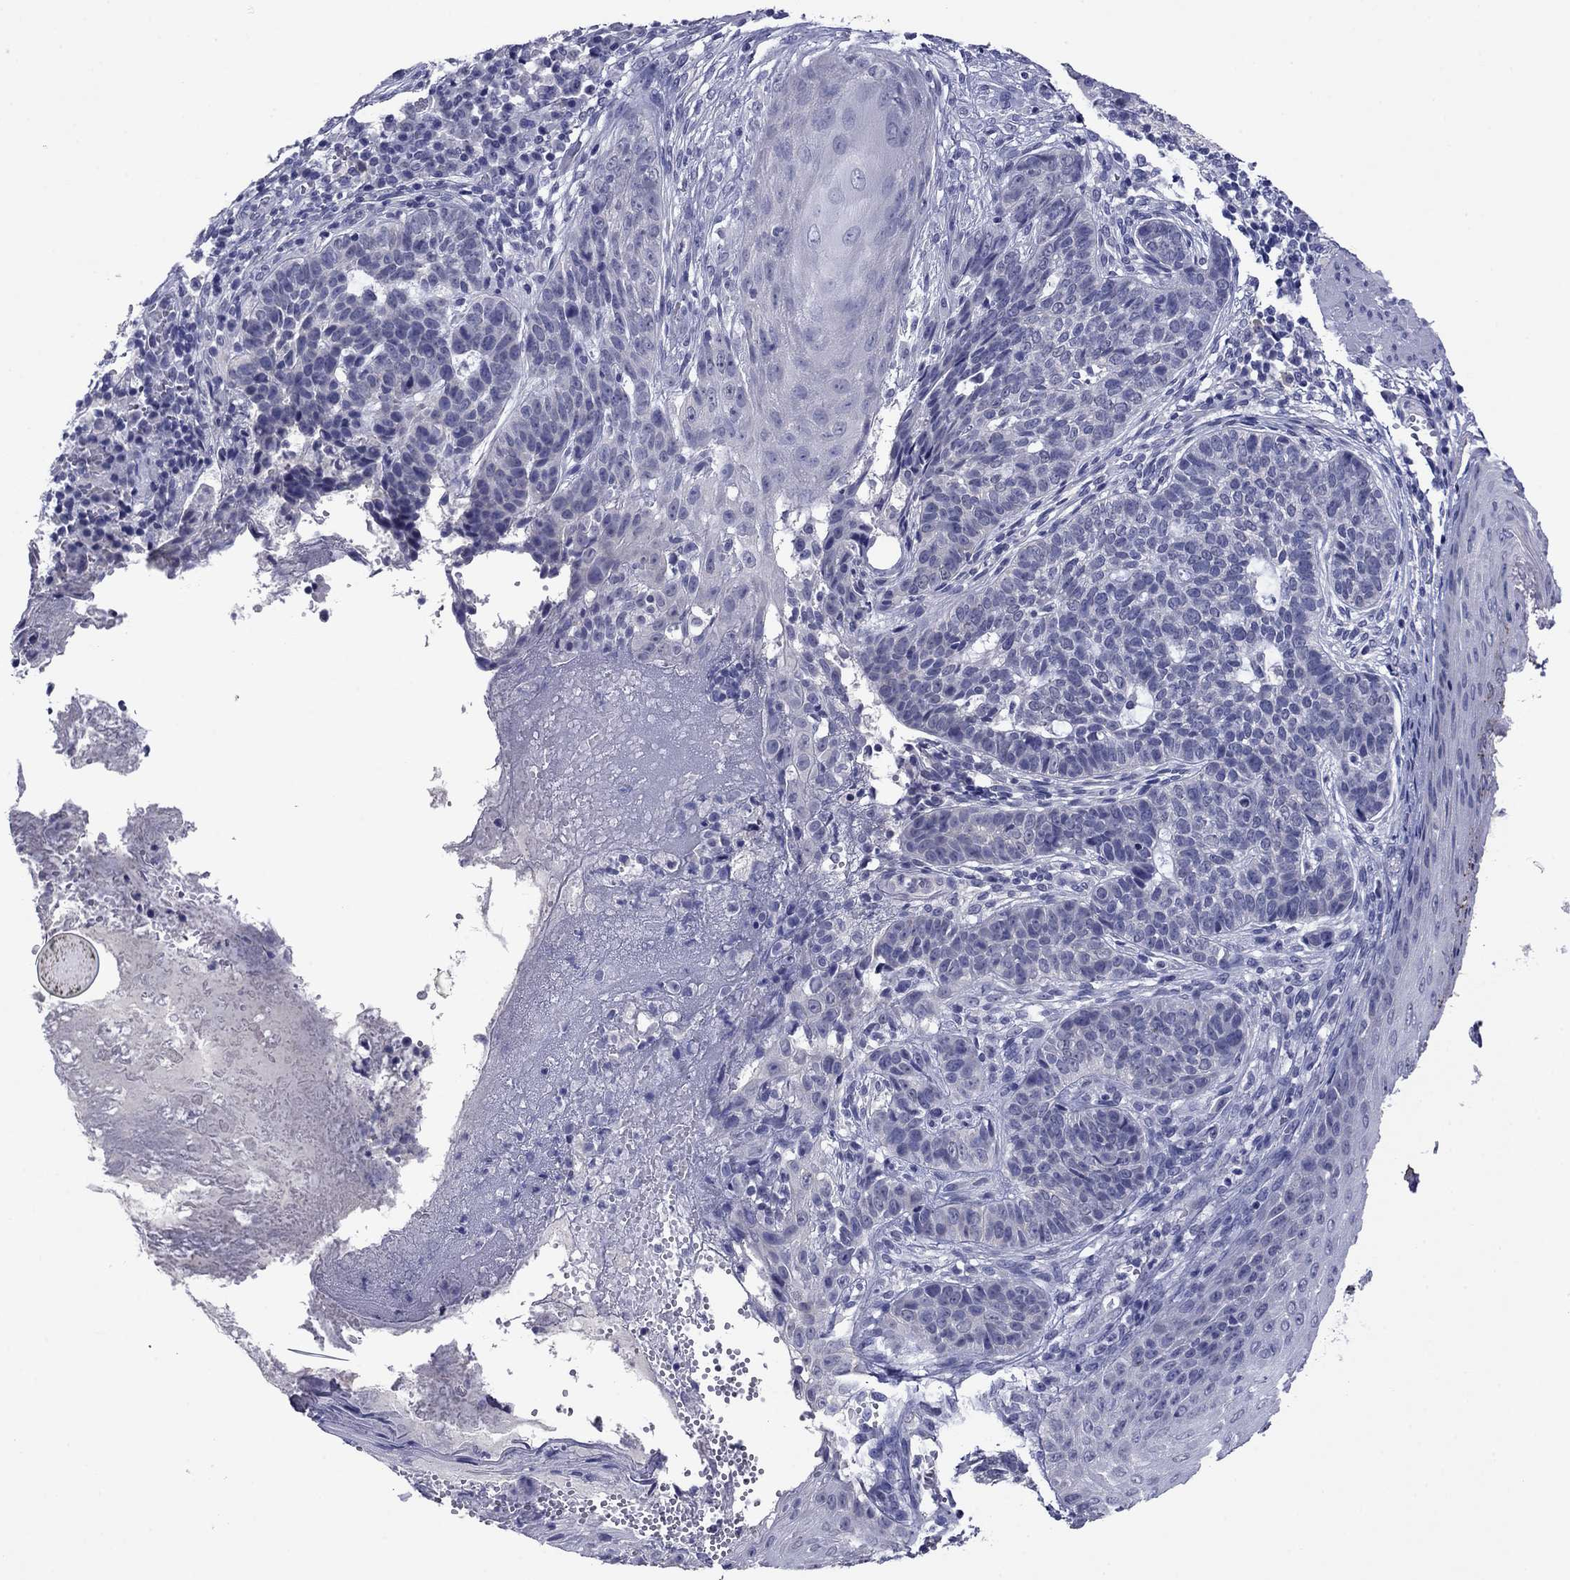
{"staining": {"intensity": "negative", "quantity": "none", "location": "none"}, "tissue": "skin cancer", "cell_type": "Tumor cells", "image_type": "cancer", "snomed": [{"axis": "morphology", "description": "Basal cell carcinoma"}, {"axis": "topography", "description": "Skin"}], "caption": "Skin cancer (basal cell carcinoma) was stained to show a protein in brown. There is no significant expression in tumor cells.", "gene": "HAO1", "patient": {"sex": "female", "age": 69}}